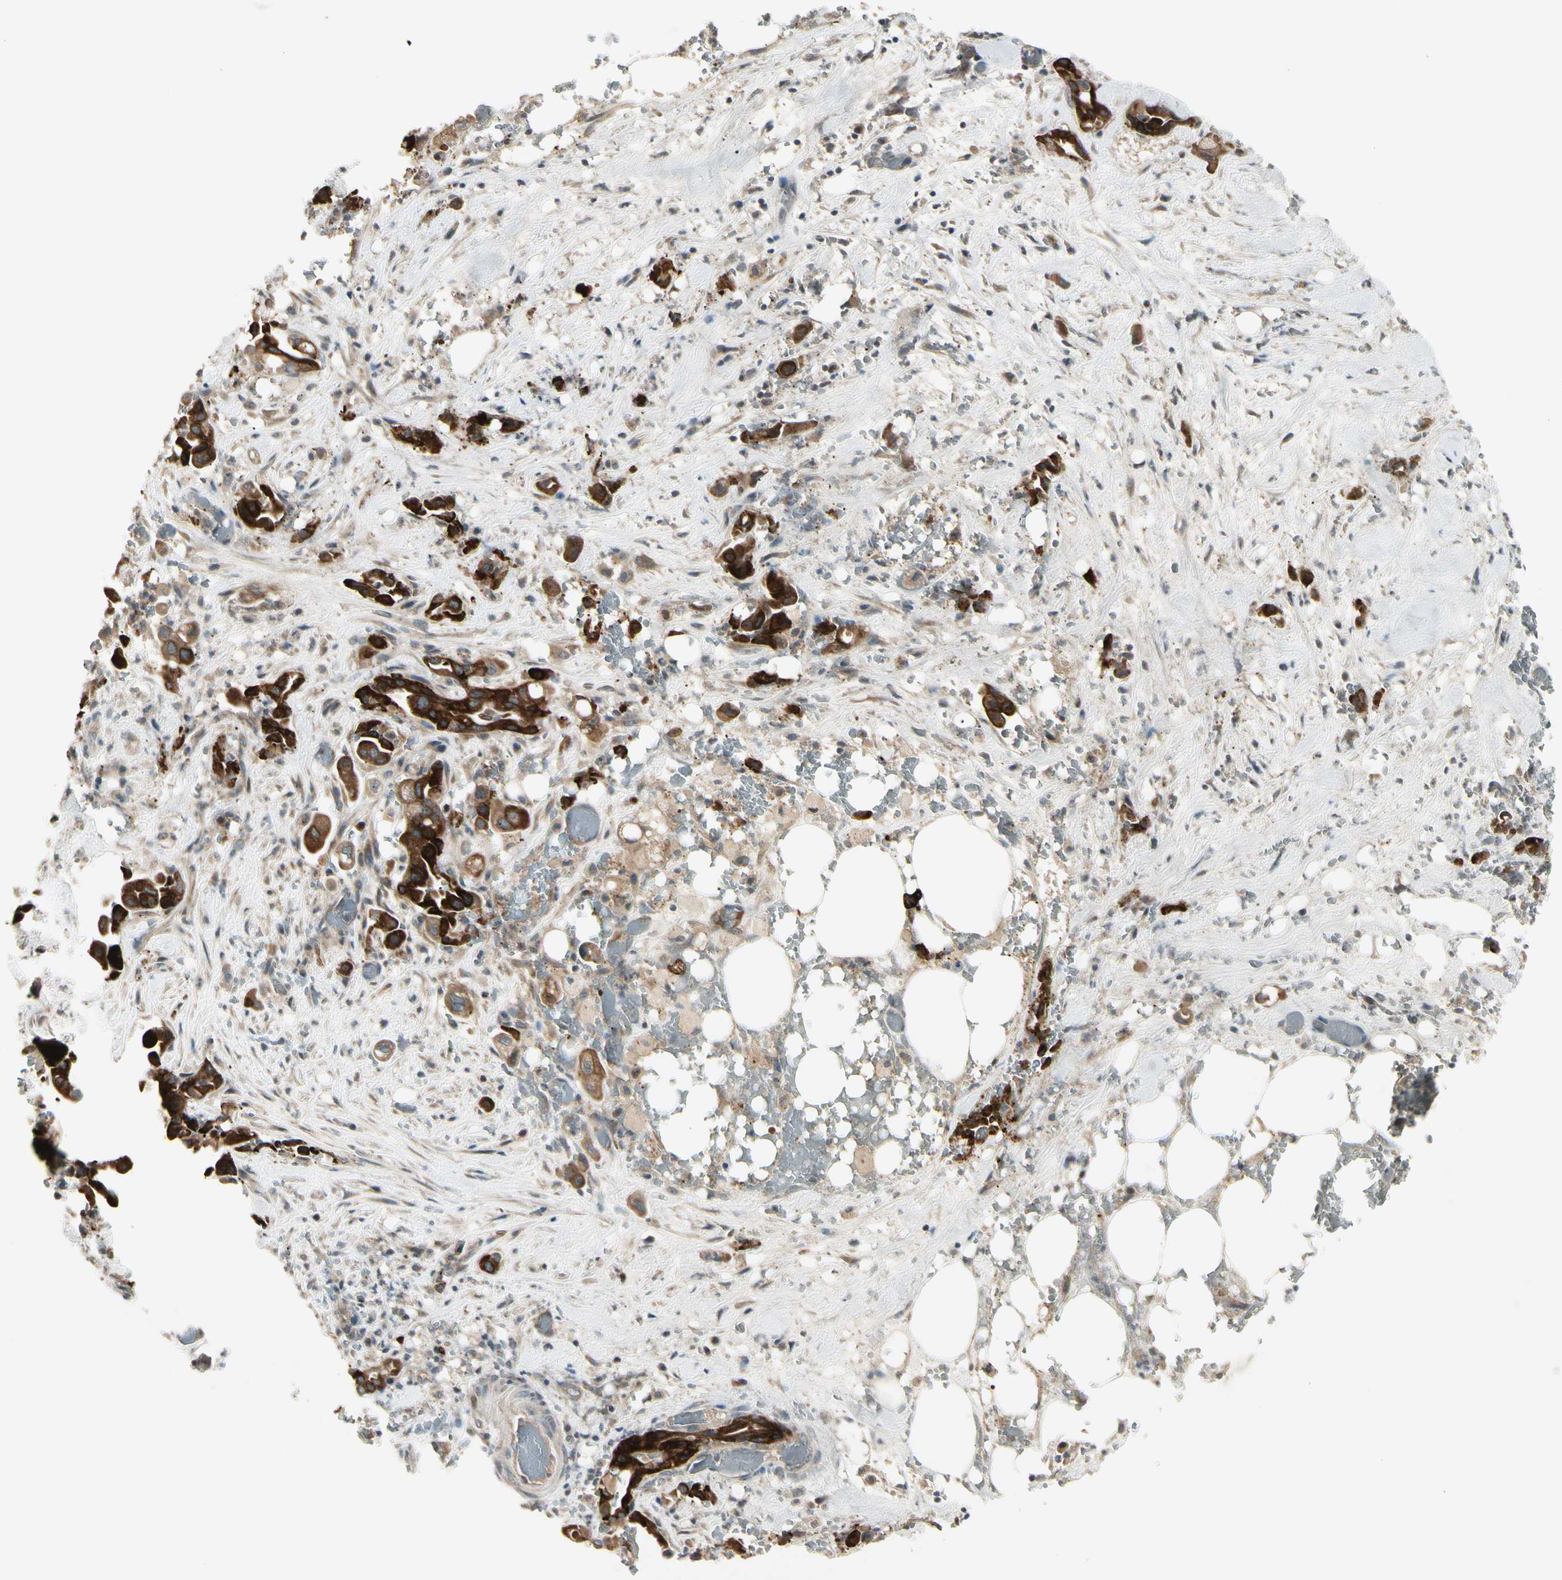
{"staining": {"intensity": "strong", "quantity": ">75%", "location": "cytoplasmic/membranous"}, "tissue": "liver cancer", "cell_type": "Tumor cells", "image_type": "cancer", "snomed": [{"axis": "morphology", "description": "Cholangiocarcinoma"}, {"axis": "topography", "description": "Liver"}], "caption": "Strong cytoplasmic/membranous positivity for a protein is seen in about >75% of tumor cells of liver cancer (cholangiocarcinoma) using immunohistochemistry.", "gene": "FHDC1", "patient": {"sex": "female", "age": 68}}